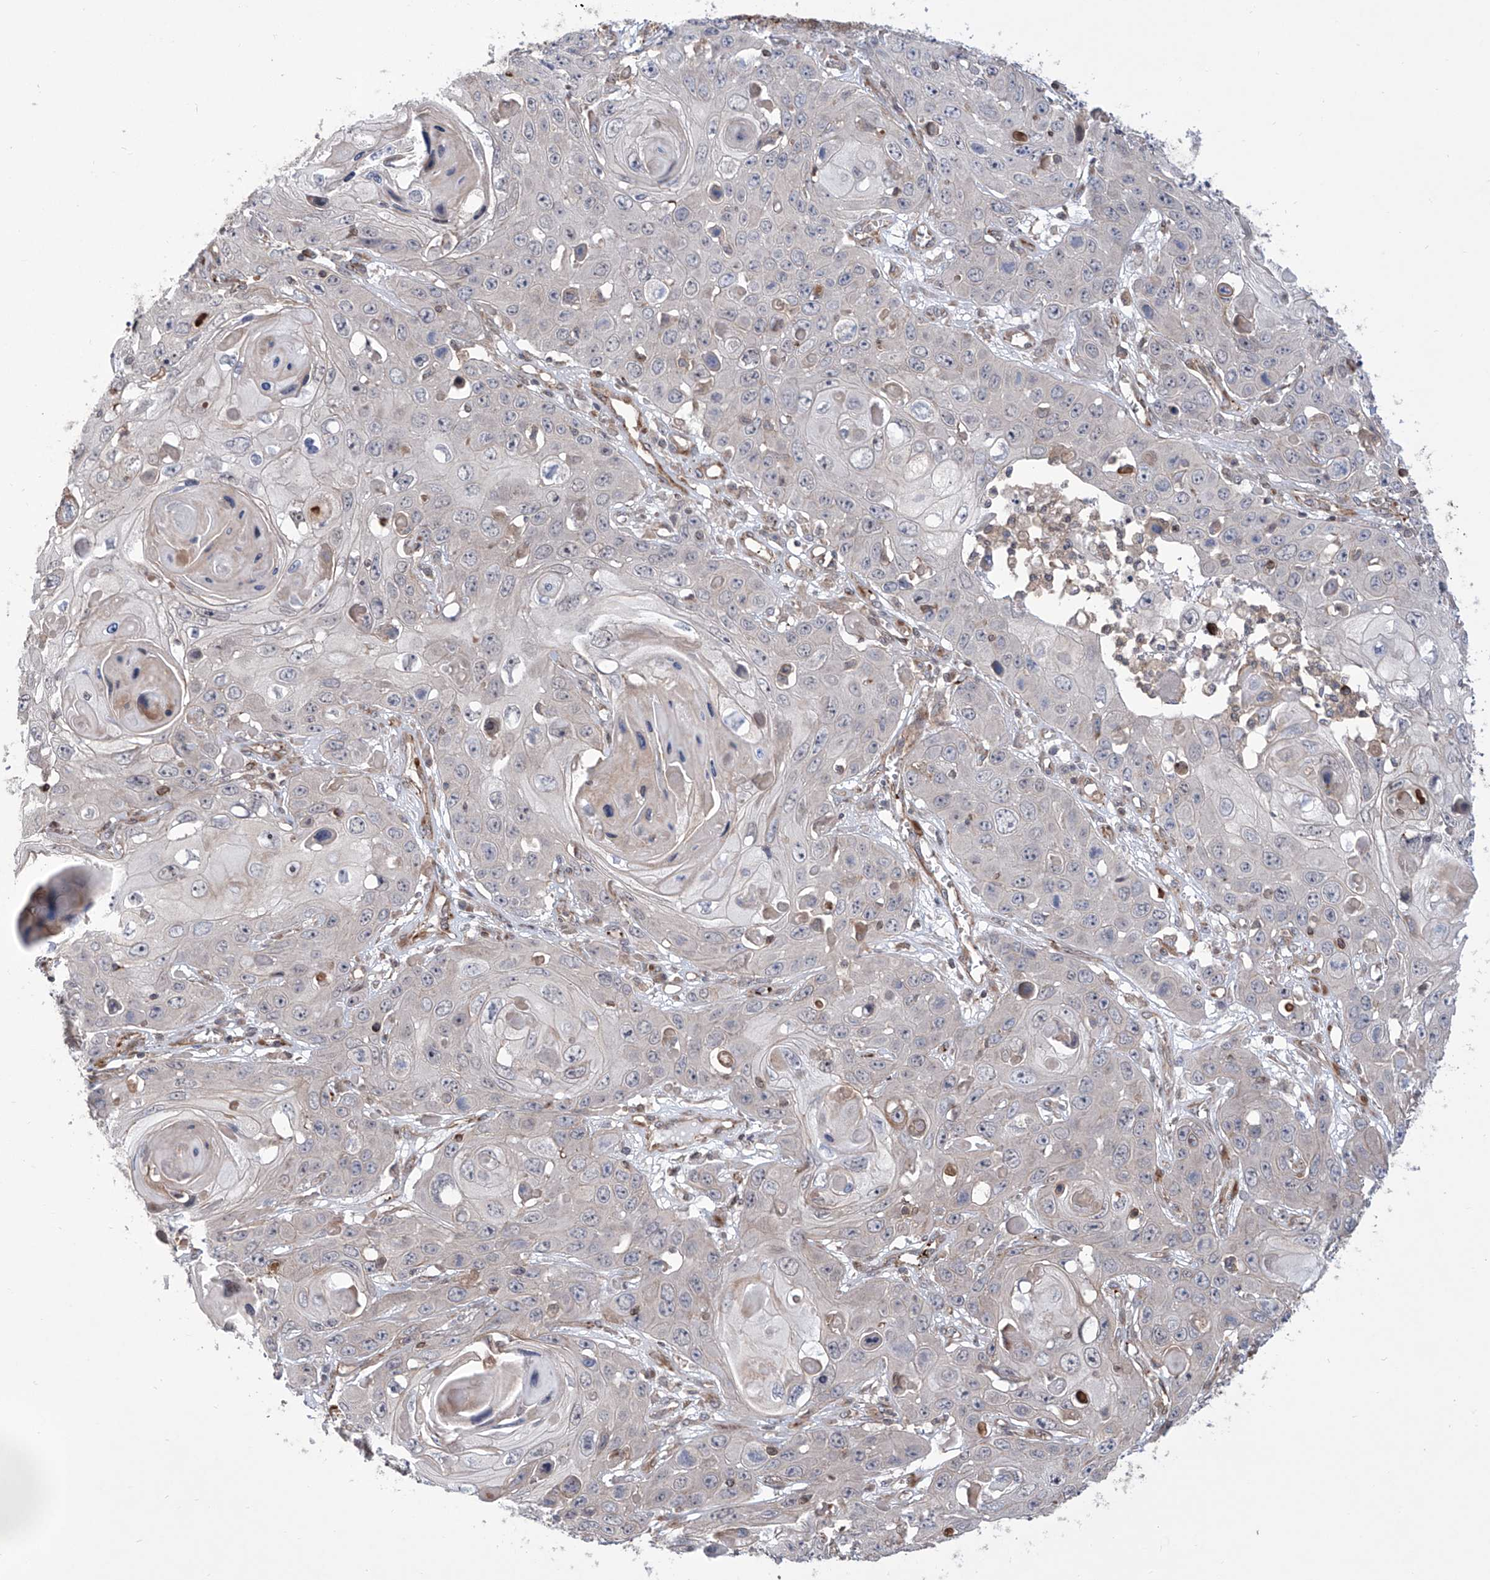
{"staining": {"intensity": "weak", "quantity": "<25%", "location": "cytoplasmic/membranous"}, "tissue": "skin cancer", "cell_type": "Tumor cells", "image_type": "cancer", "snomed": [{"axis": "morphology", "description": "Squamous cell carcinoma, NOS"}, {"axis": "topography", "description": "Skin"}], "caption": "Histopathology image shows no protein staining in tumor cells of skin cancer (squamous cell carcinoma) tissue.", "gene": "APAF1", "patient": {"sex": "male", "age": 55}}